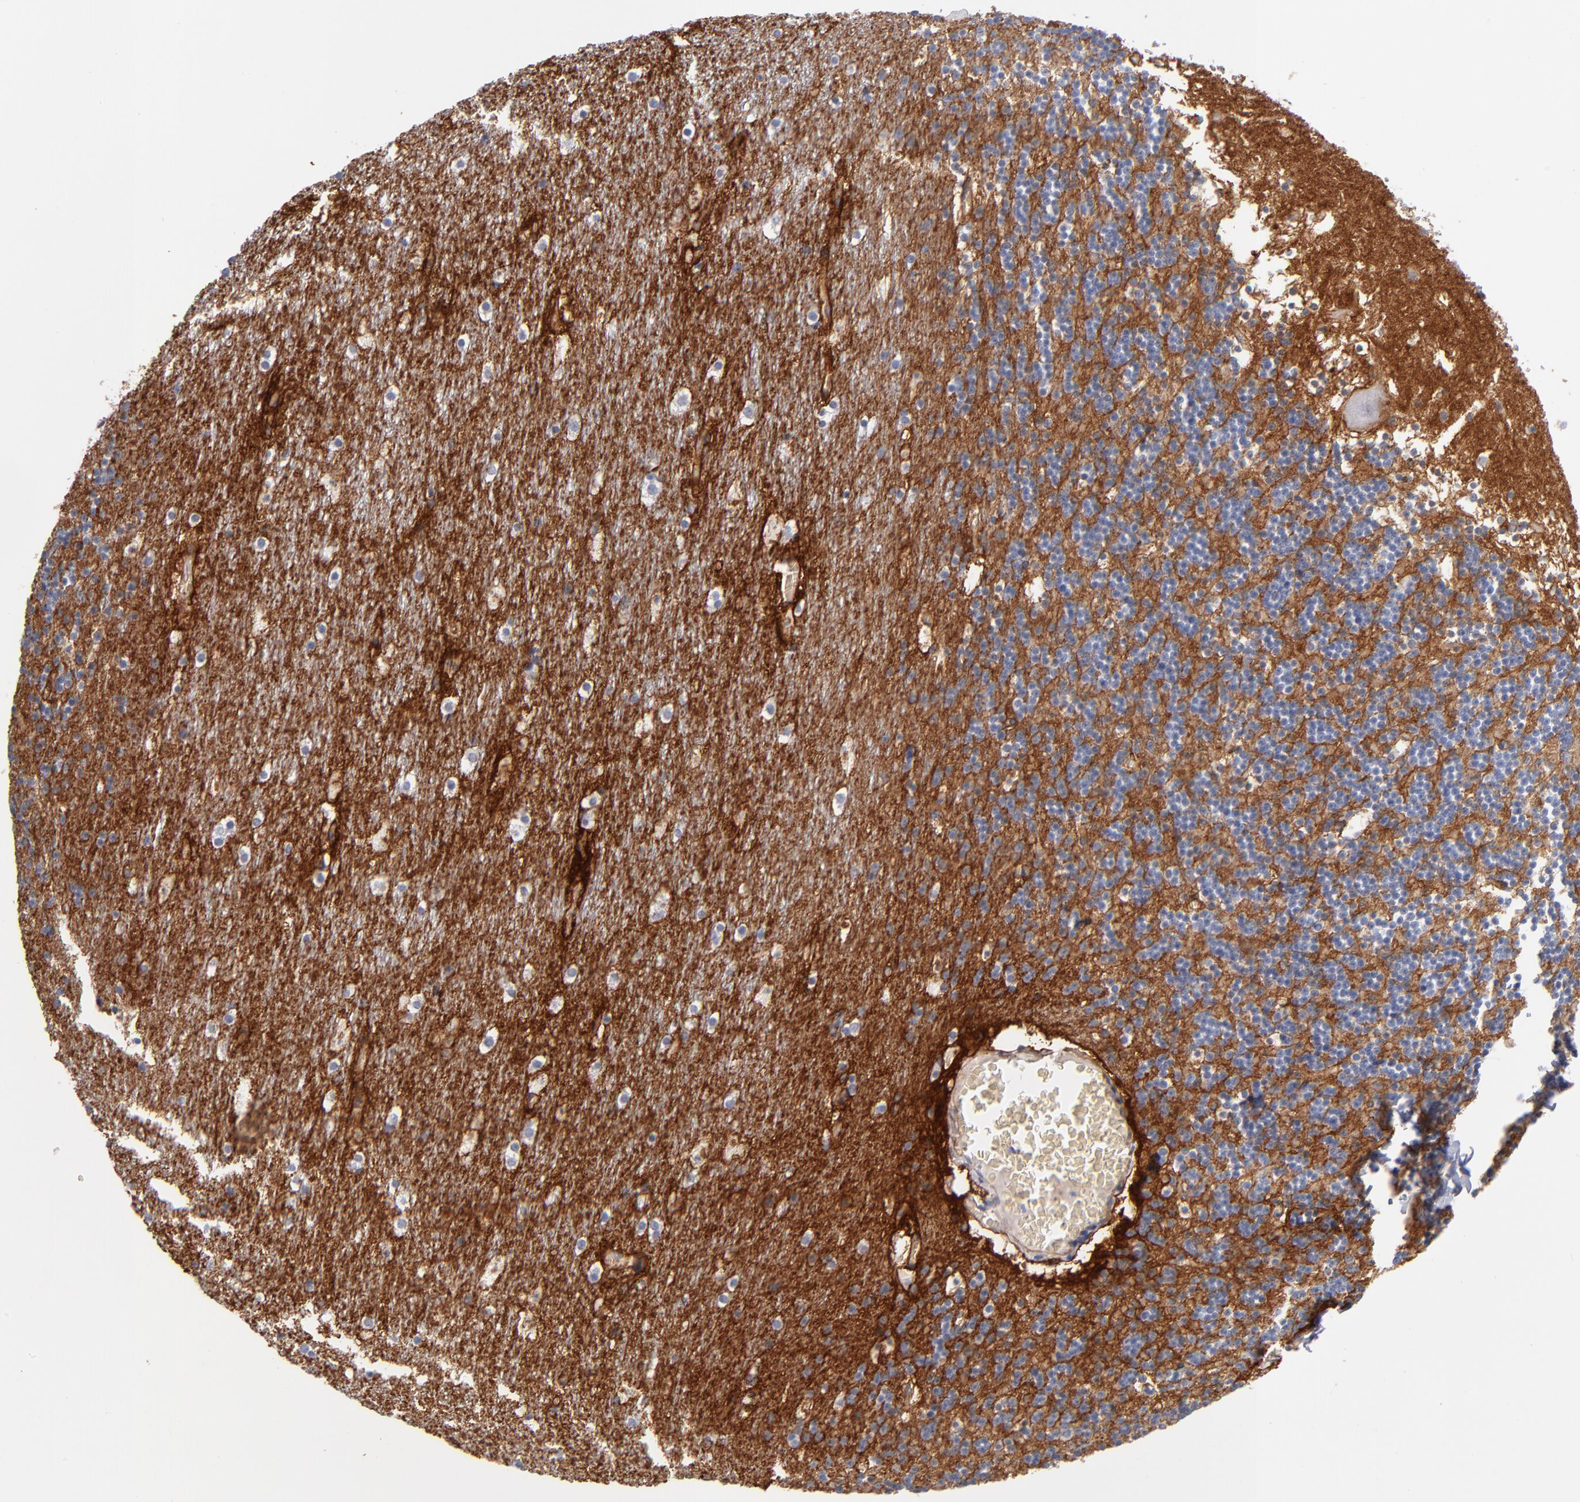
{"staining": {"intensity": "negative", "quantity": "none", "location": "none"}, "tissue": "cerebellum", "cell_type": "Cells in granular layer", "image_type": "normal", "snomed": [{"axis": "morphology", "description": "Normal tissue, NOS"}, {"axis": "topography", "description": "Cerebellum"}], "caption": "Cells in granular layer show no significant staining in normal cerebellum.", "gene": "PLSCR4", "patient": {"sex": "male", "age": 45}}